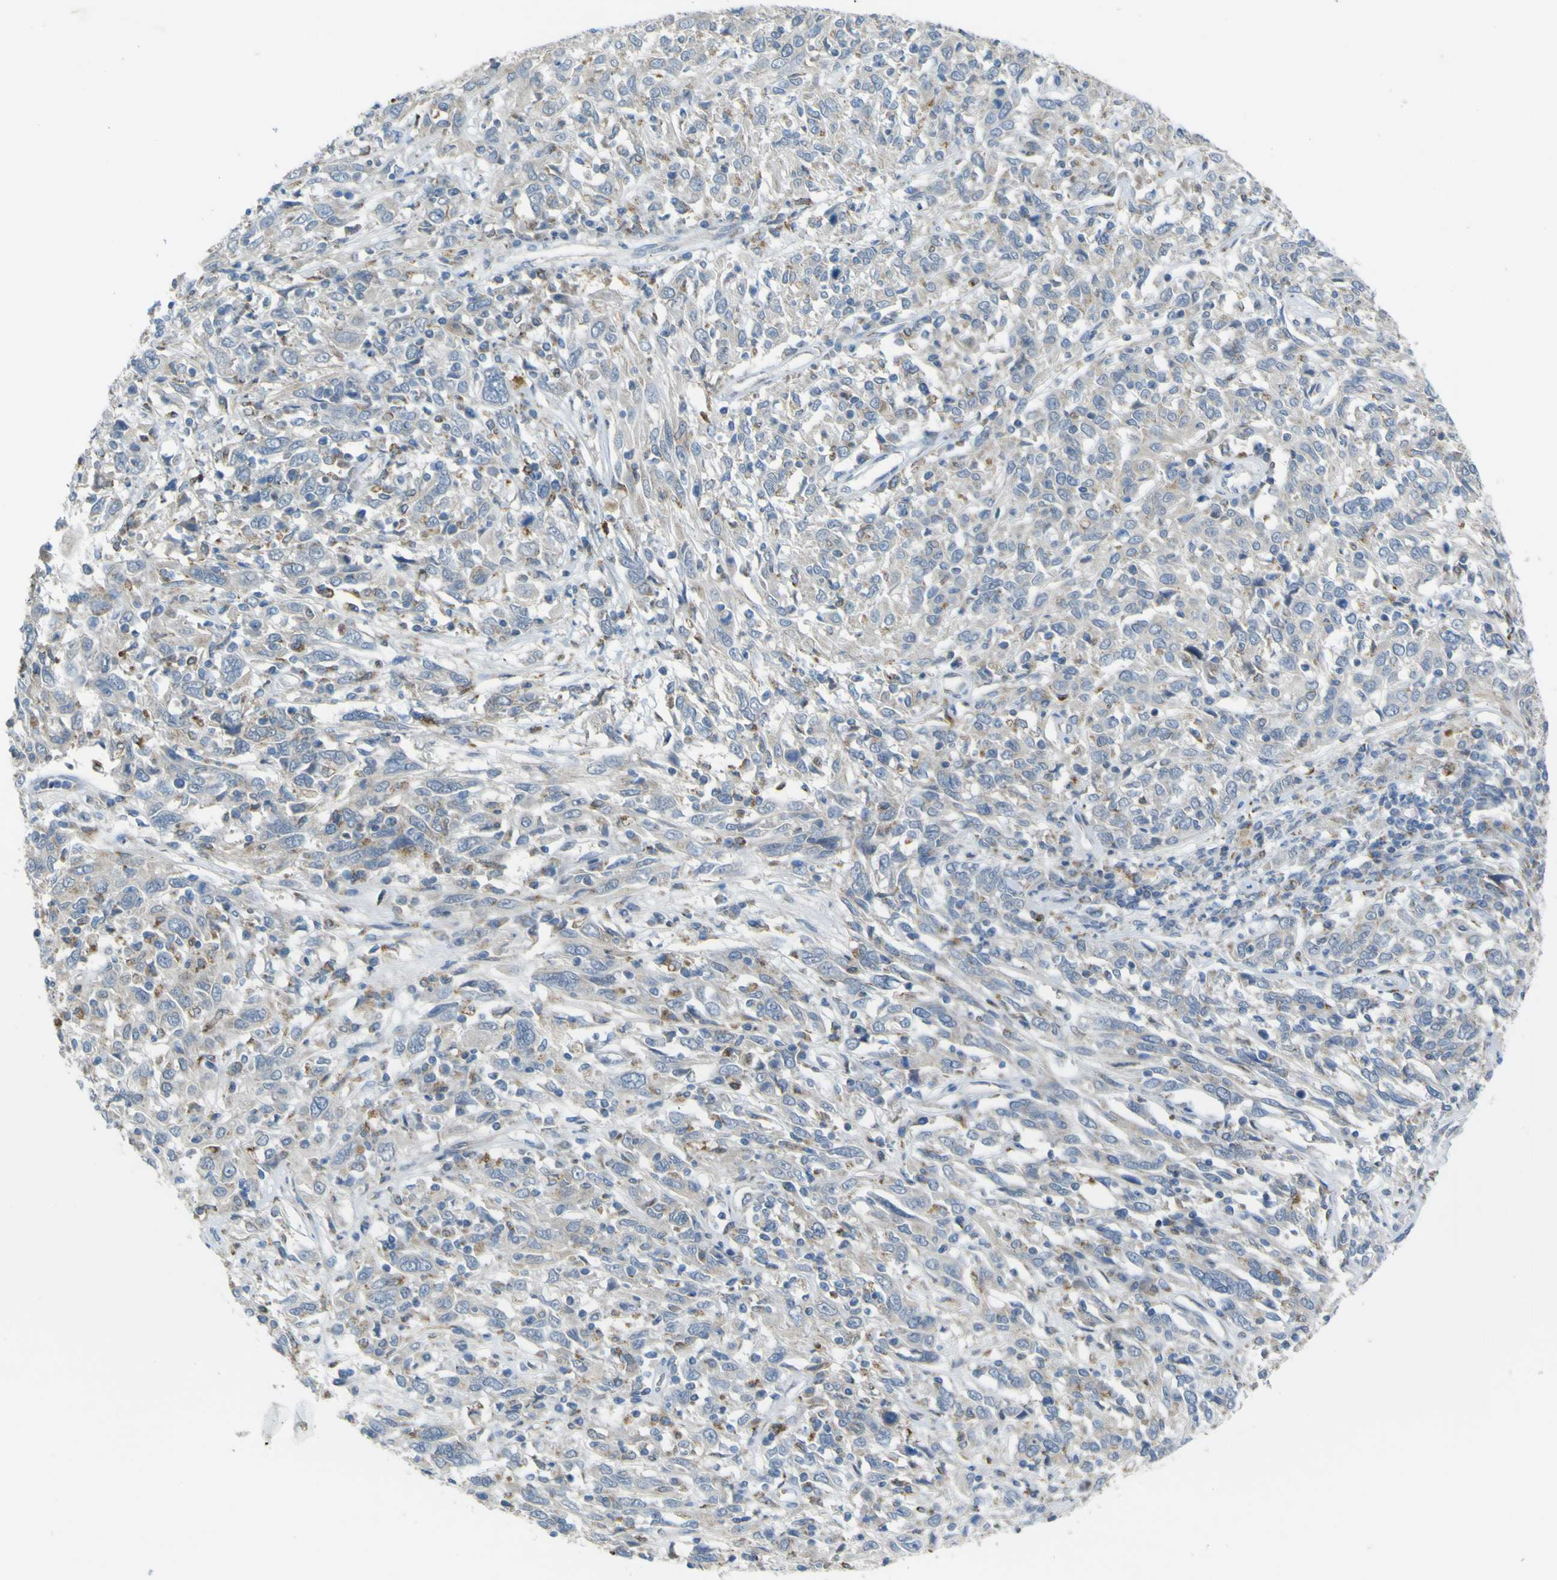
{"staining": {"intensity": "negative", "quantity": "none", "location": "none"}, "tissue": "cervical cancer", "cell_type": "Tumor cells", "image_type": "cancer", "snomed": [{"axis": "morphology", "description": "Squamous cell carcinoma, NOS"}, {"axis": "topography", "description": "Cervix"}], "caption": "DAB (3,3'-diaminobenzidine) immunohistochemical staining of cervical cancer (squamous cell carcinoma) shows no significant expression in tumor cells. (DAB IHC with hematoxylin counter stain).", "gene": "ACBD5", "patient": {"sex": "female", "age": 46}}